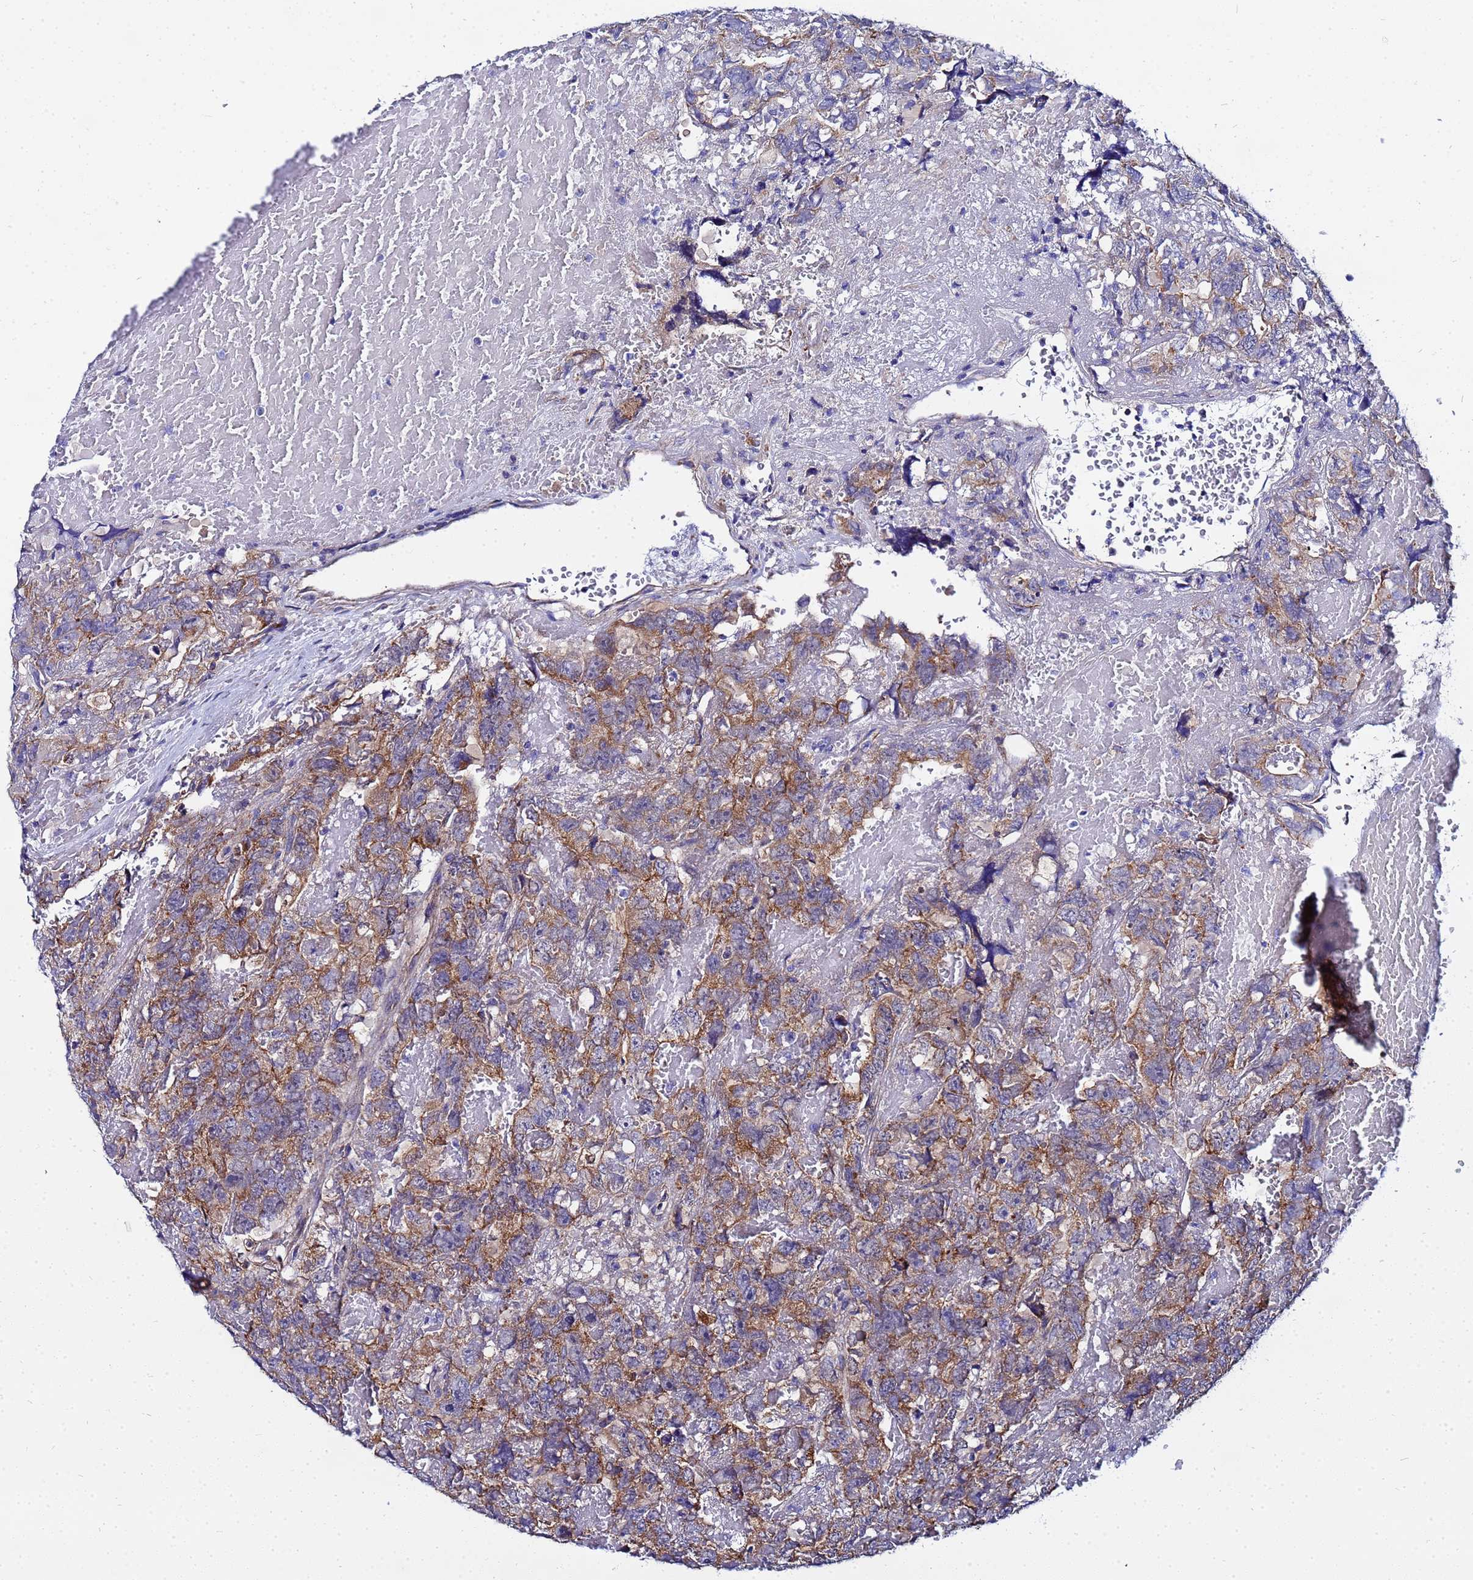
{"staining": {"intensity": "moderate", "quantity": "25%-75%", "location": "cytoplasmic/membranous"}, "tissue": "testis cancer", "cell_type": "Tumor cells", "image_type": "cancer", "snomed": [{"axis": "morphology", "description": "Carcinoma, Embryonal, NOS"}, {"axis": "topography", "description": "Testis"}], "caption": "A brown stain highlights moderate cytoplasmic/membranous staining of a protein in human testis cancer (embryonal carcinoma) tumor cells.", "gene": "FAHD2A", "patient": {"sex": "male", "age": 45}}